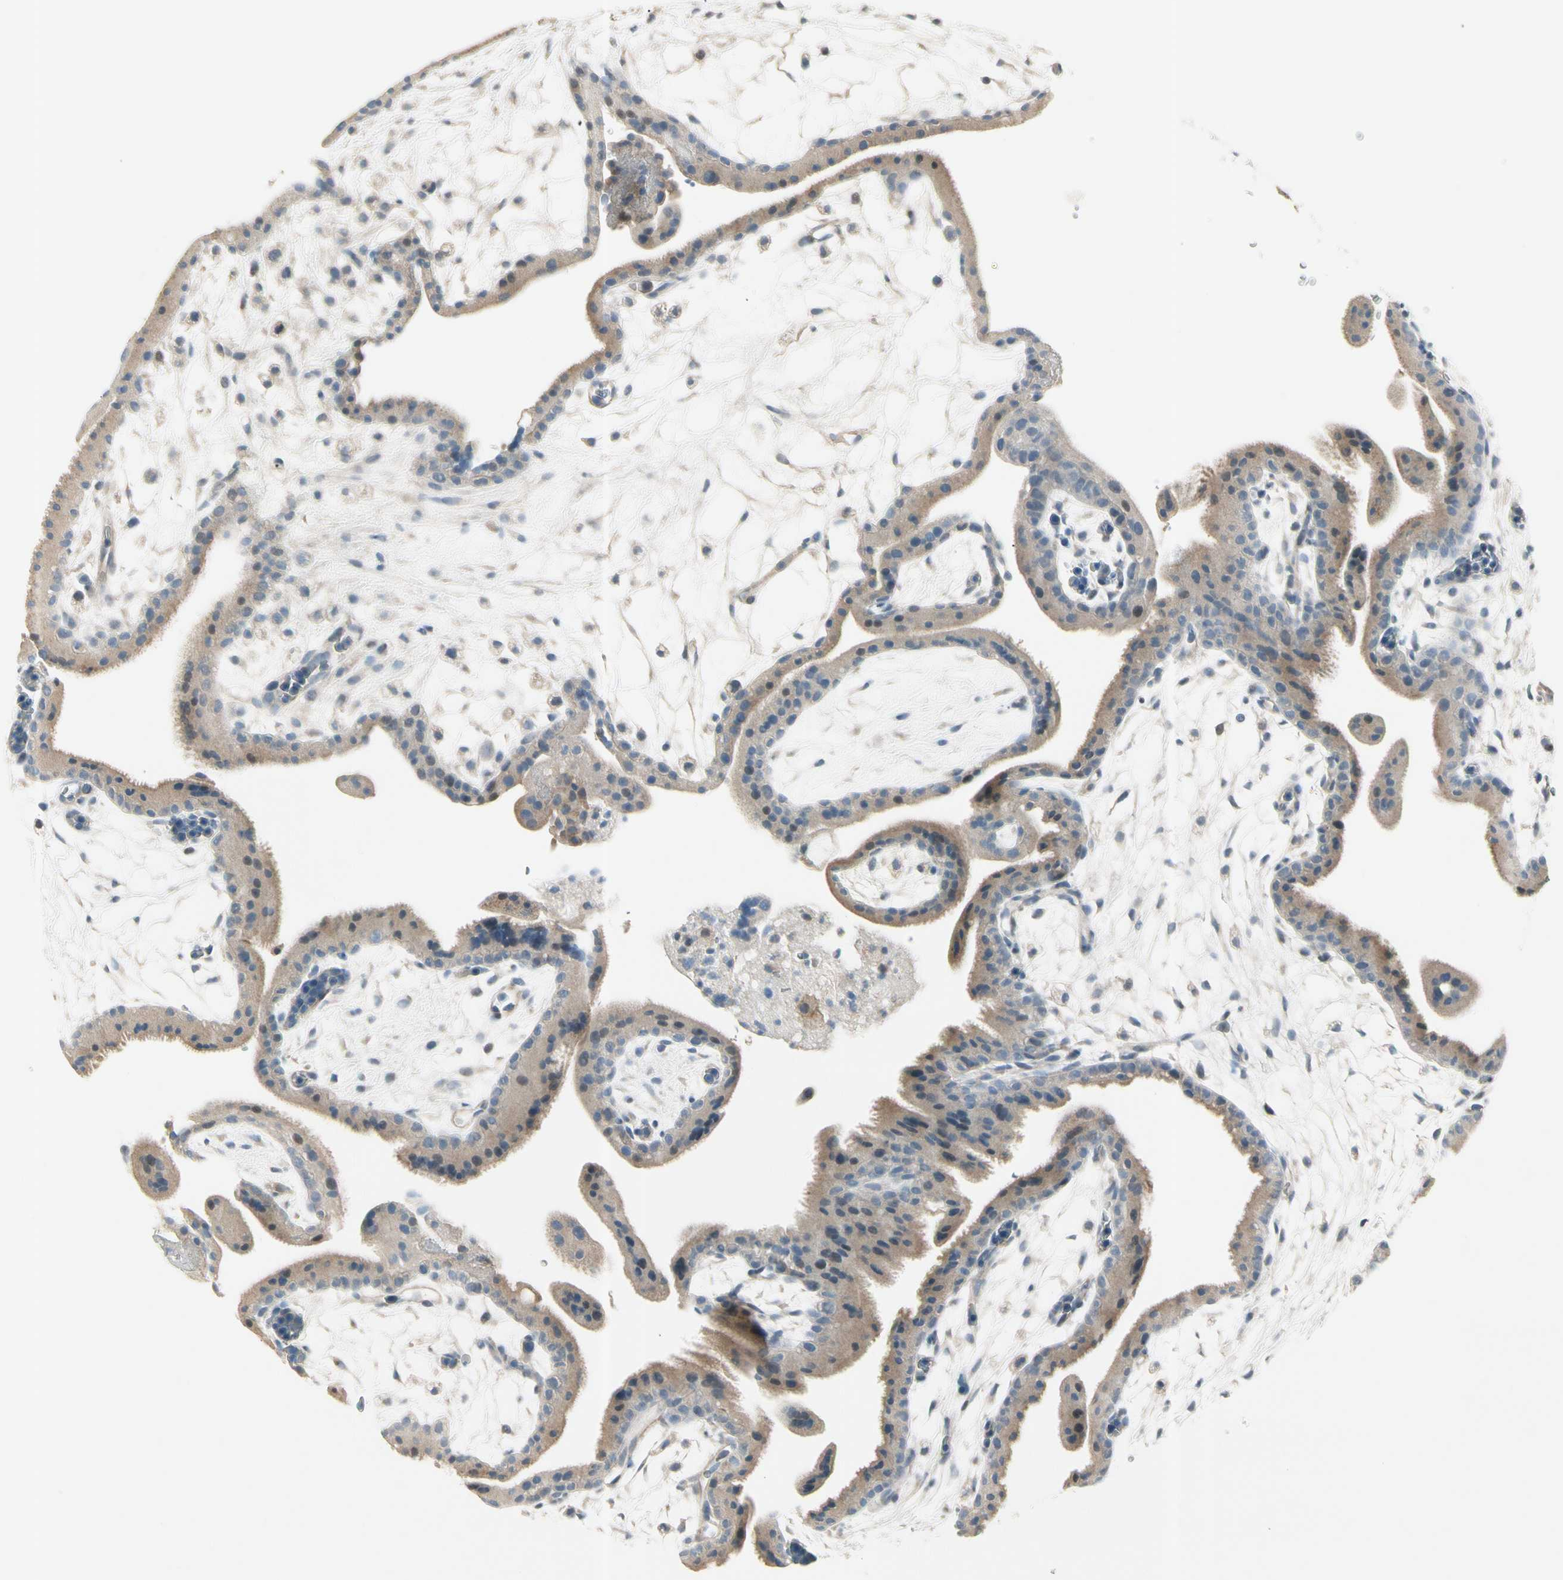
{"staining": {"intensity": "moderate", "quantity": ">75%", "location": "cytoplasmic/membranous"}, "tissue": "placenta", "cell_type": "Decidual cells", "image_type": "normal", "snomed": [{"axis": "morphology", "description": "Normal tissue, NOS"}, {"axis": "topography", "description": "Placenta"}], "caption": "Approximately >75% of decidual cells in benign human placenta show moderate cytoplasmic/membranous protein positivity as visualized by brown immunohistochemical staining.", "gene": "CYP2E1", "patient": {"sex": "female", "age": 19}}